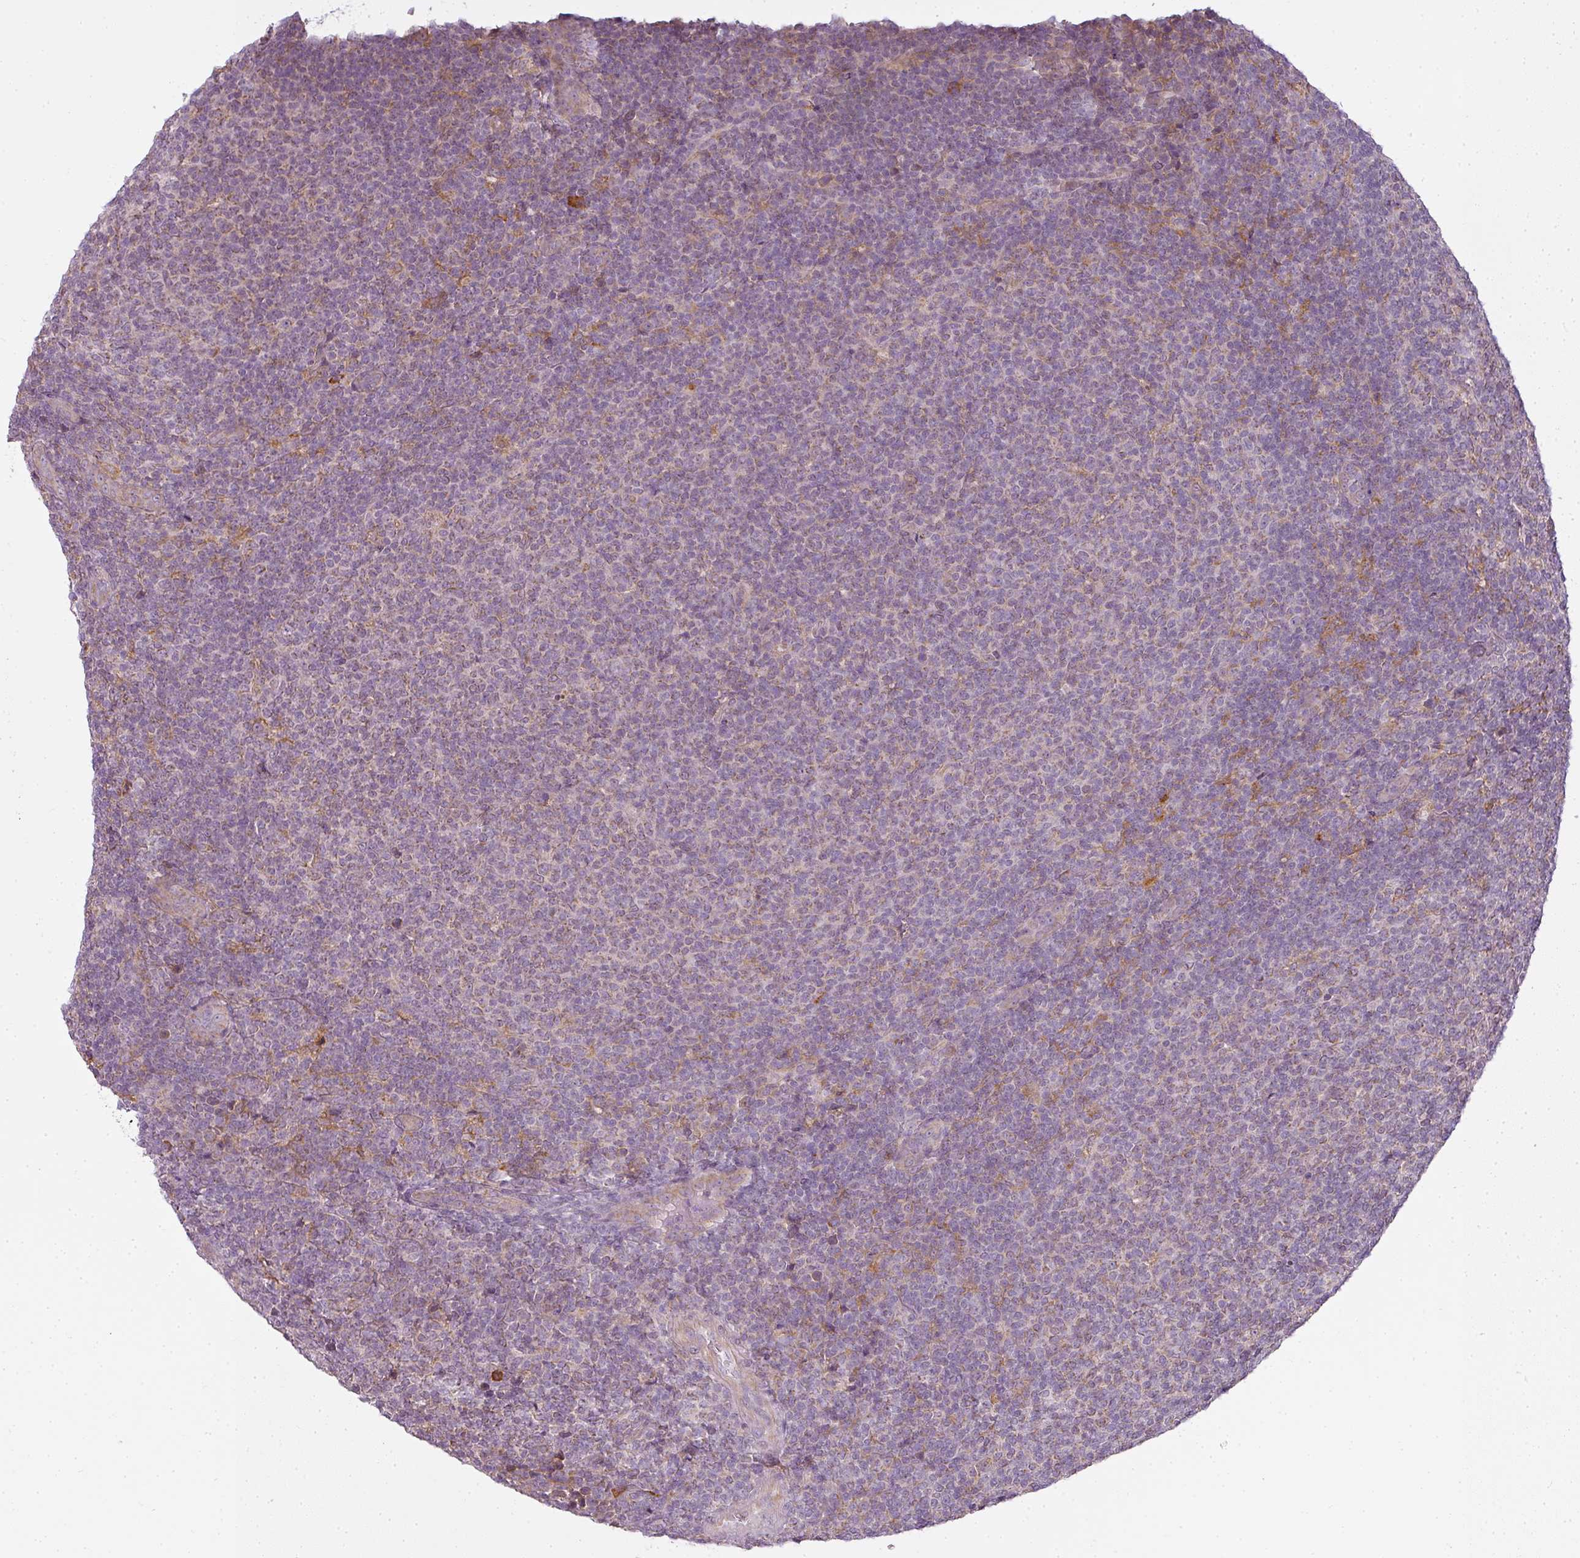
{"staining": {"intensity": "weak", "quantity": "25%-75%", "location": "cytoplasmic/membranous"}, "tissue": "lymphoma", "cell_type": "Tumor cells", "image_type": "cancer", "snomed": [{"axis": "morphology", "description": "Malignant lymphoma, non-Hodgkin's type, Low grade"}, {"axis": "topography", "description": "Lymph node"}], "caption": "Malignant lymphoma, non-Hodgkin's type (low-grade) stained with DAB IHC reveals low levels of weak cytoplasmic/membranous staining in about 25%-75% of tumor cells.", "gene": "LY75", "patient": {"sex": "male", "age": 66}}